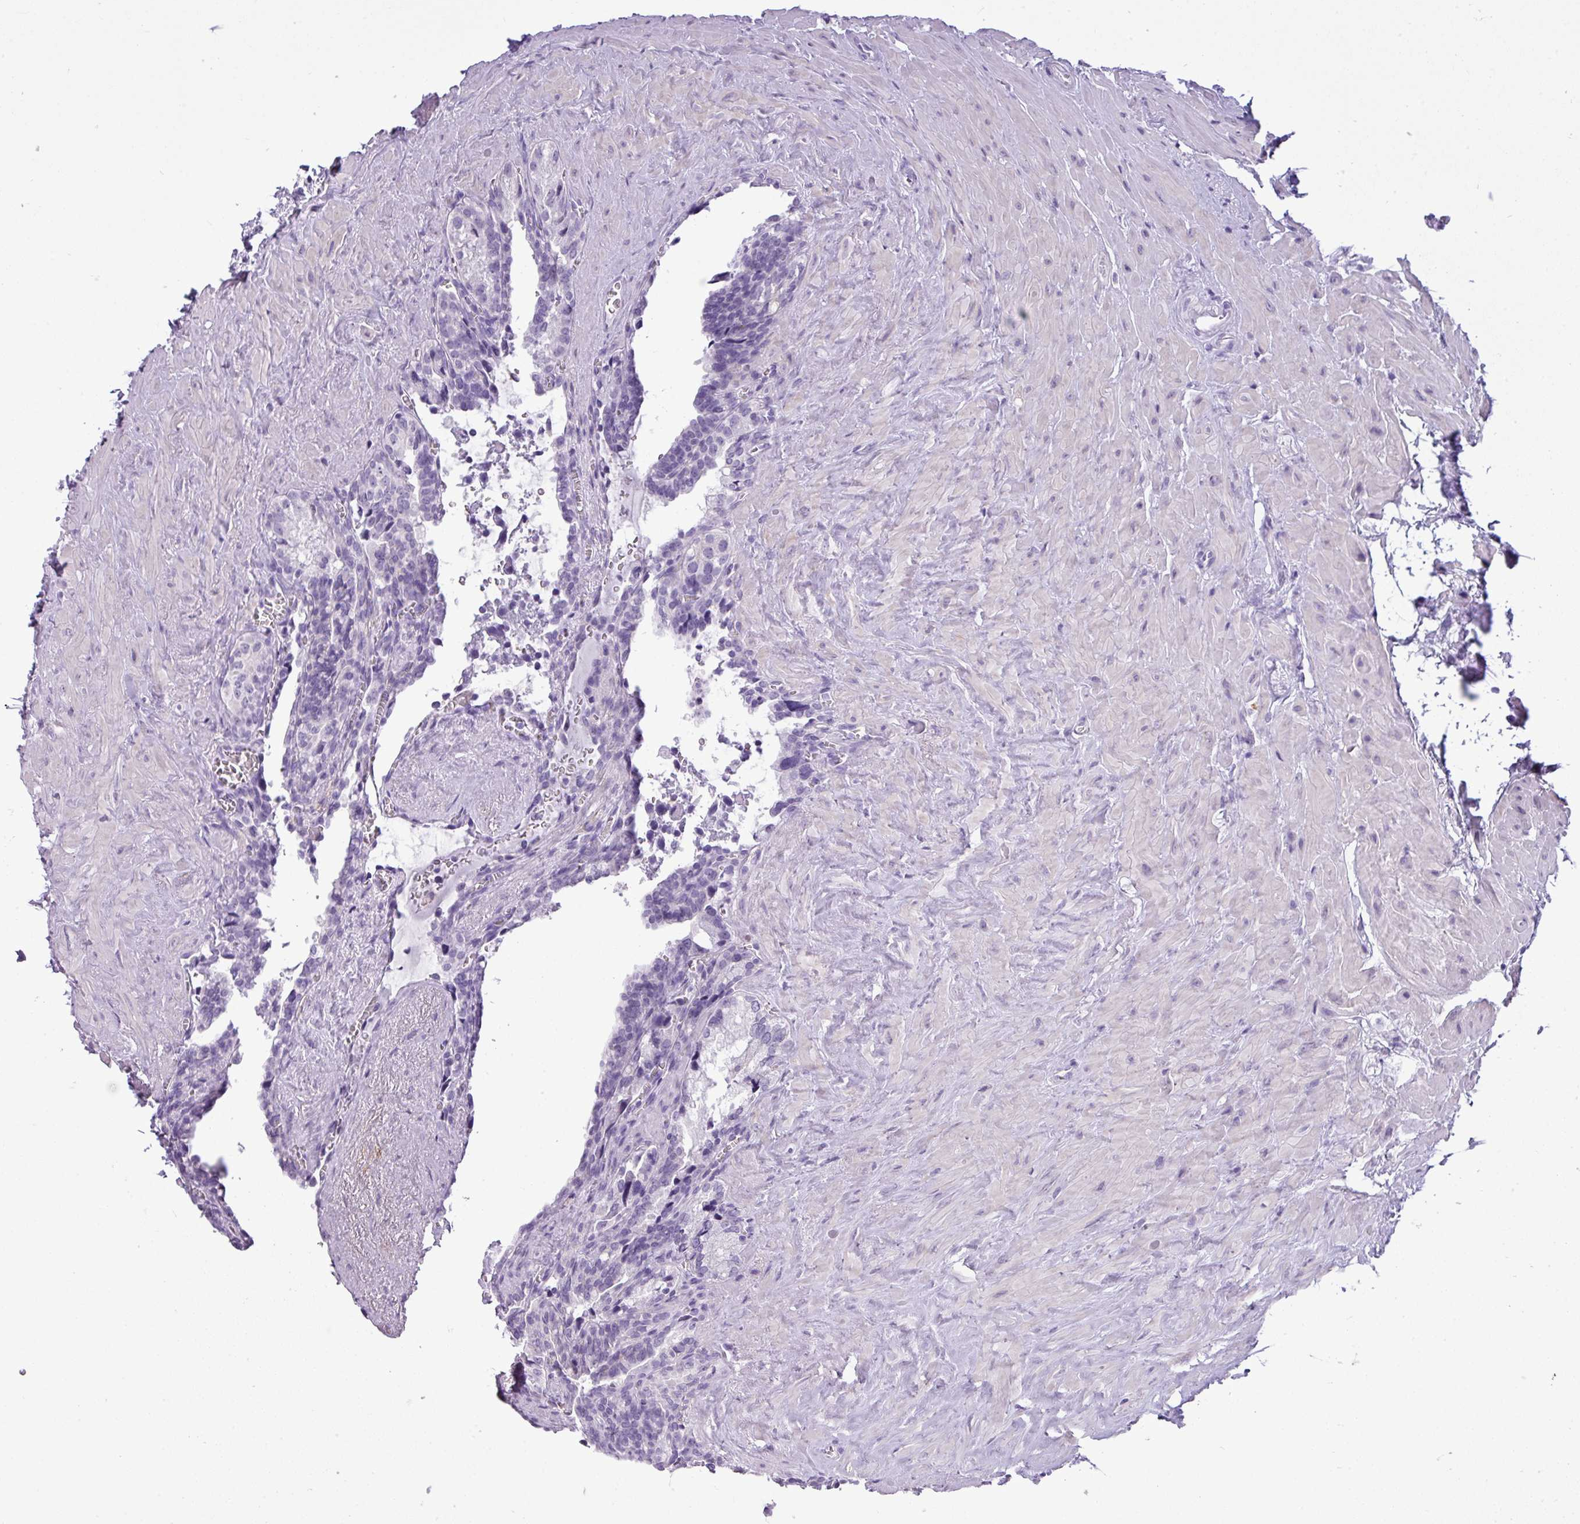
{"staining": {"intensity": "negative", "quantity": "none", "location": "none"}, "tissue": "seminal vesicle", "cell_type": "Glandular cells", "image_type": "normal", "snomed": [{"axis": "morphology", "description": "Normal tissue, NOS"}, {"axis": "topography", "description": "Seminal veicle"}], "caption": "Photomicrograph shows no significant protein positivity in glandular cells of unremarkable seminal vesicle.", "gene": "RBMXL2", "patient": {"sex": "male", "age": 68}}